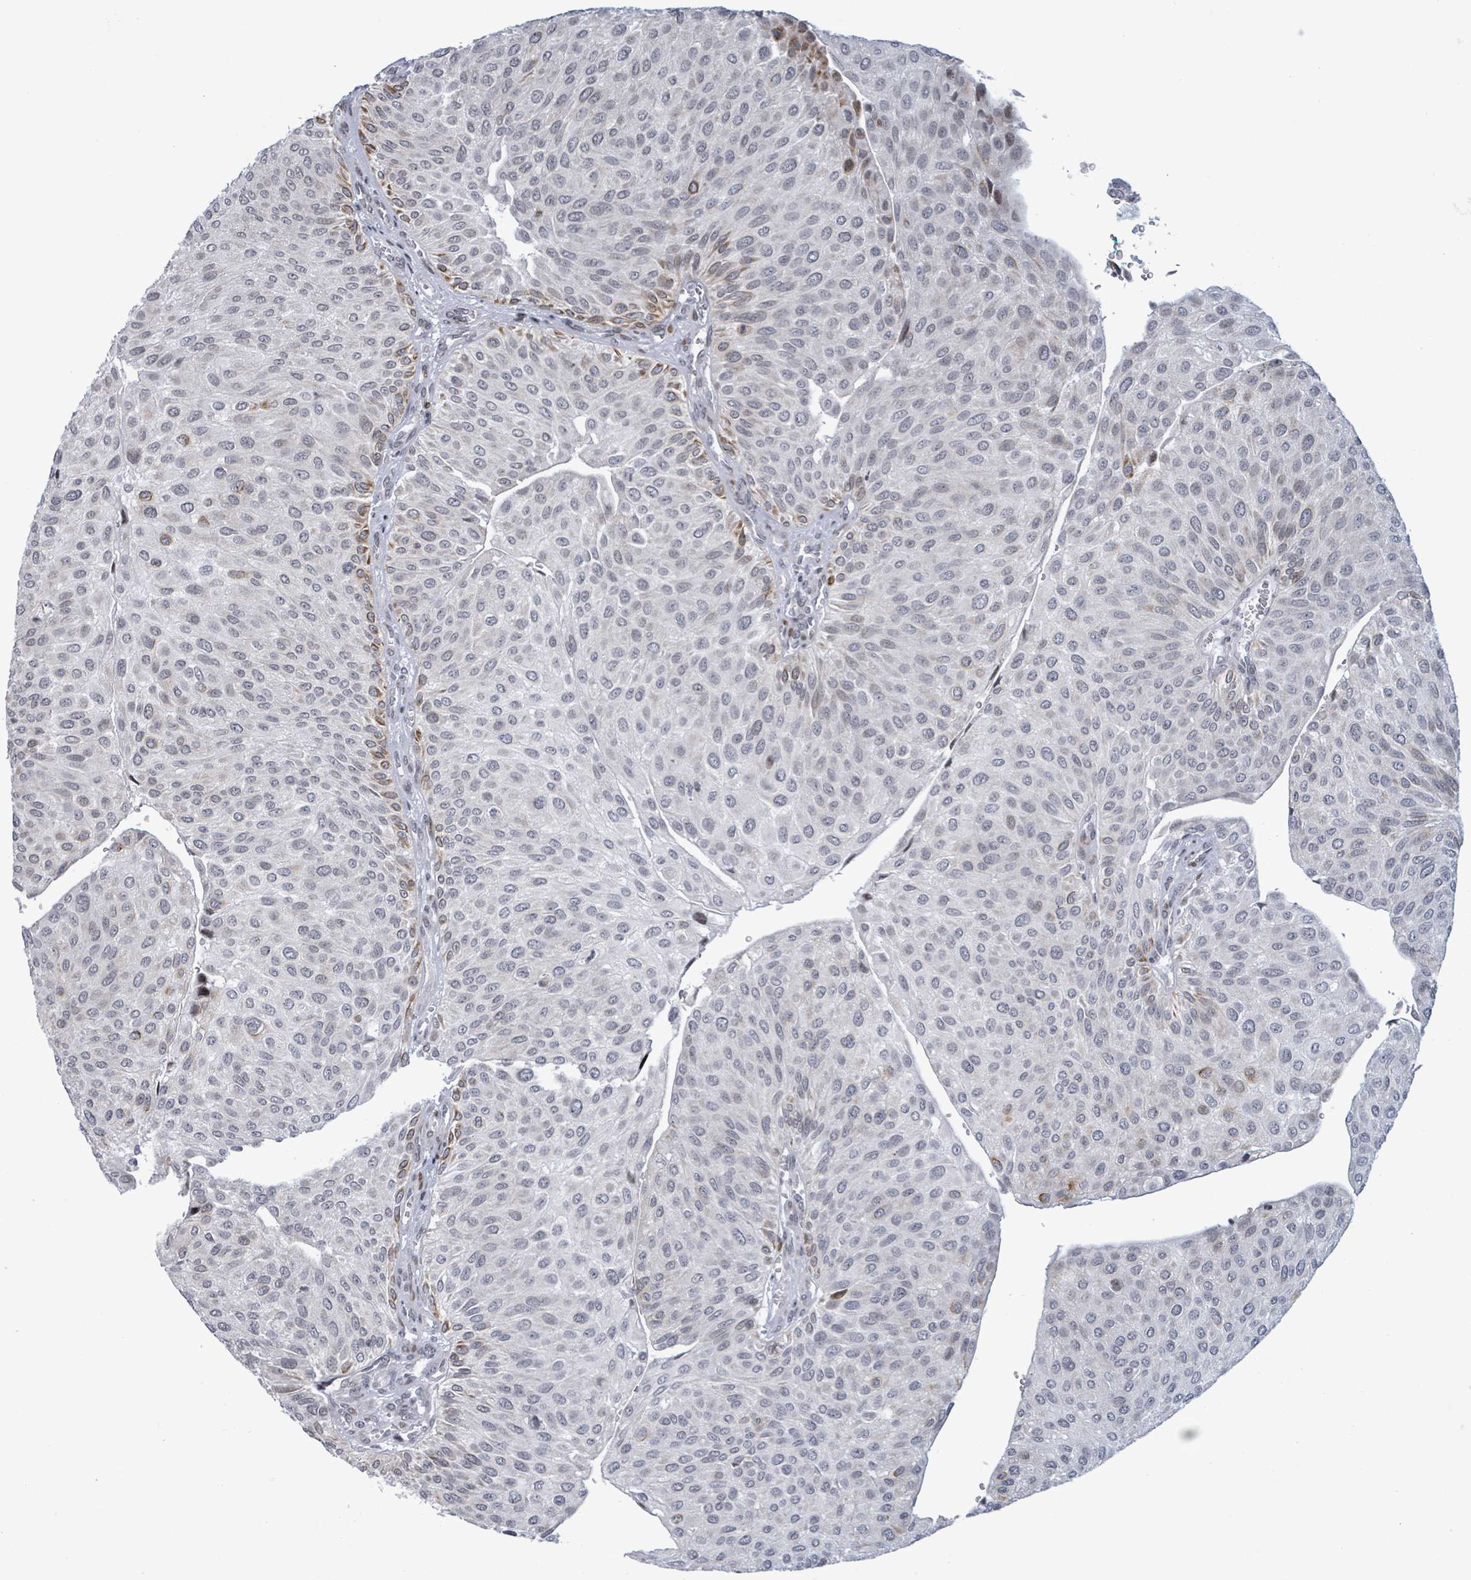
{"staining": {"intensity": "moderate", "quantity": "<25%", "location": "cytoplasmic/membranous"}, "tissue": "urothelial cancer", "cell_type": "Tumor cells", "image_type": "cancer", "snomed": [{"axis": "morphology", "description": "Urothelial carcinoma, NOS"}, {"axis": "topography", "description": "Urinary bladder"}], "caption": "Protein staining by immunohistochemistry displays moderate cytoplasmic/membranous positivity in approximately <25% of tumor cells in transitional cell carcinoma. Using DAB (3,3'-diaminobenzidine) (brown) and hematoxylin (blue) stains, captured at high magnification using brightfield microscopy.", "gene": "FNDC4", "patient": {"sex": "male", "age": 67}}